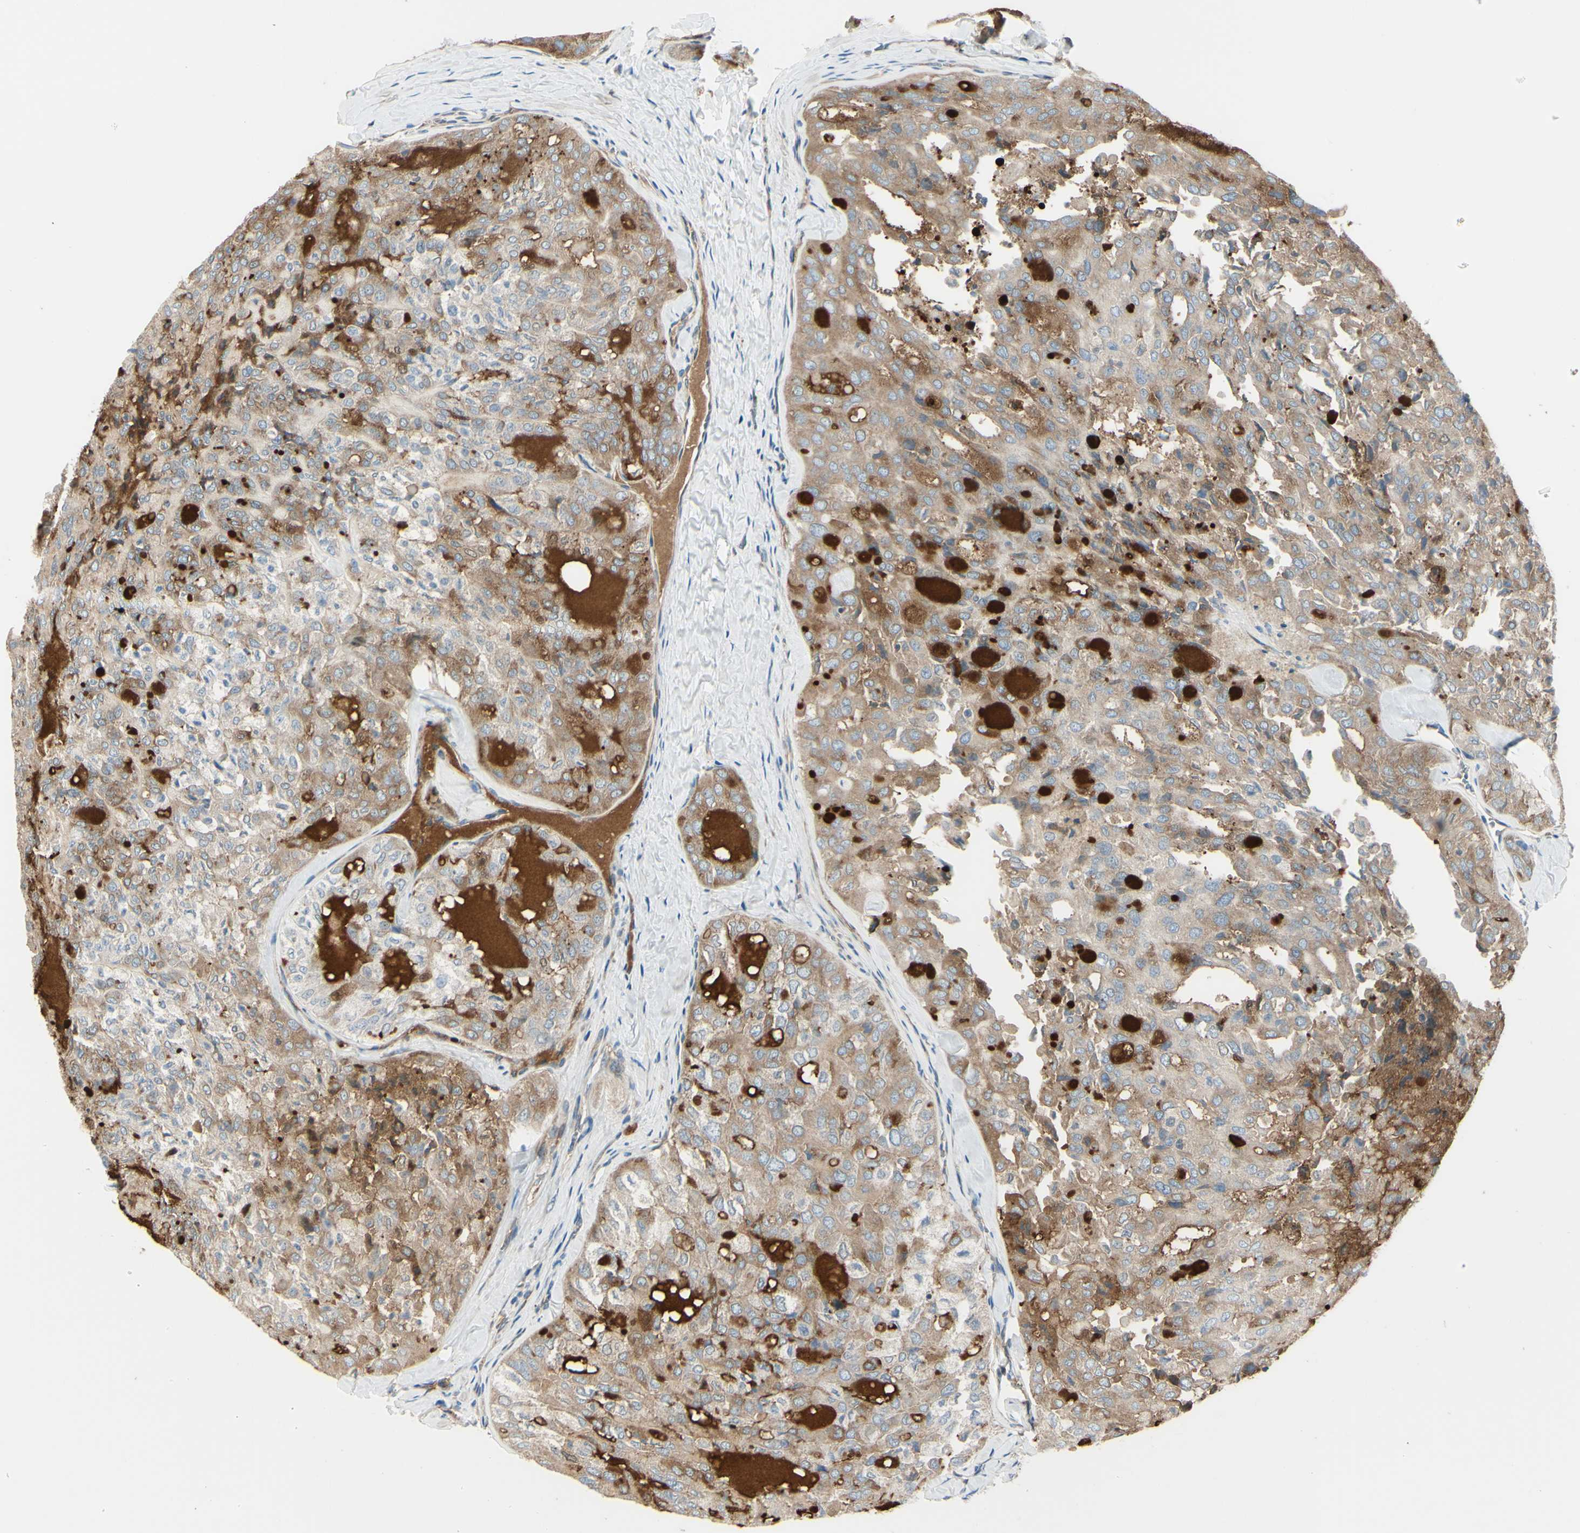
{"staining": {"intensity": "weak", "quantity": ">75%", "location": "cytoplasmic/membranous"}, "tissue": "thyroid cancer", "cell_type": "Tumor cells", "image_type": "cancer", "snomed": [{"axis": "morphology", "description": "Follicular adenoma carcinoma, NOS"}, {"axis": "topography", "description": "Thyroid gland"}], "caption": "There is low levels of weak cytoplasmic/membranous expression in tumor cells of thyroid cancer, as demonstrated by immunohistochemical staining (brown color).", "gene": "SELENOS", "patient": {"sex": "male", "age": 75}}